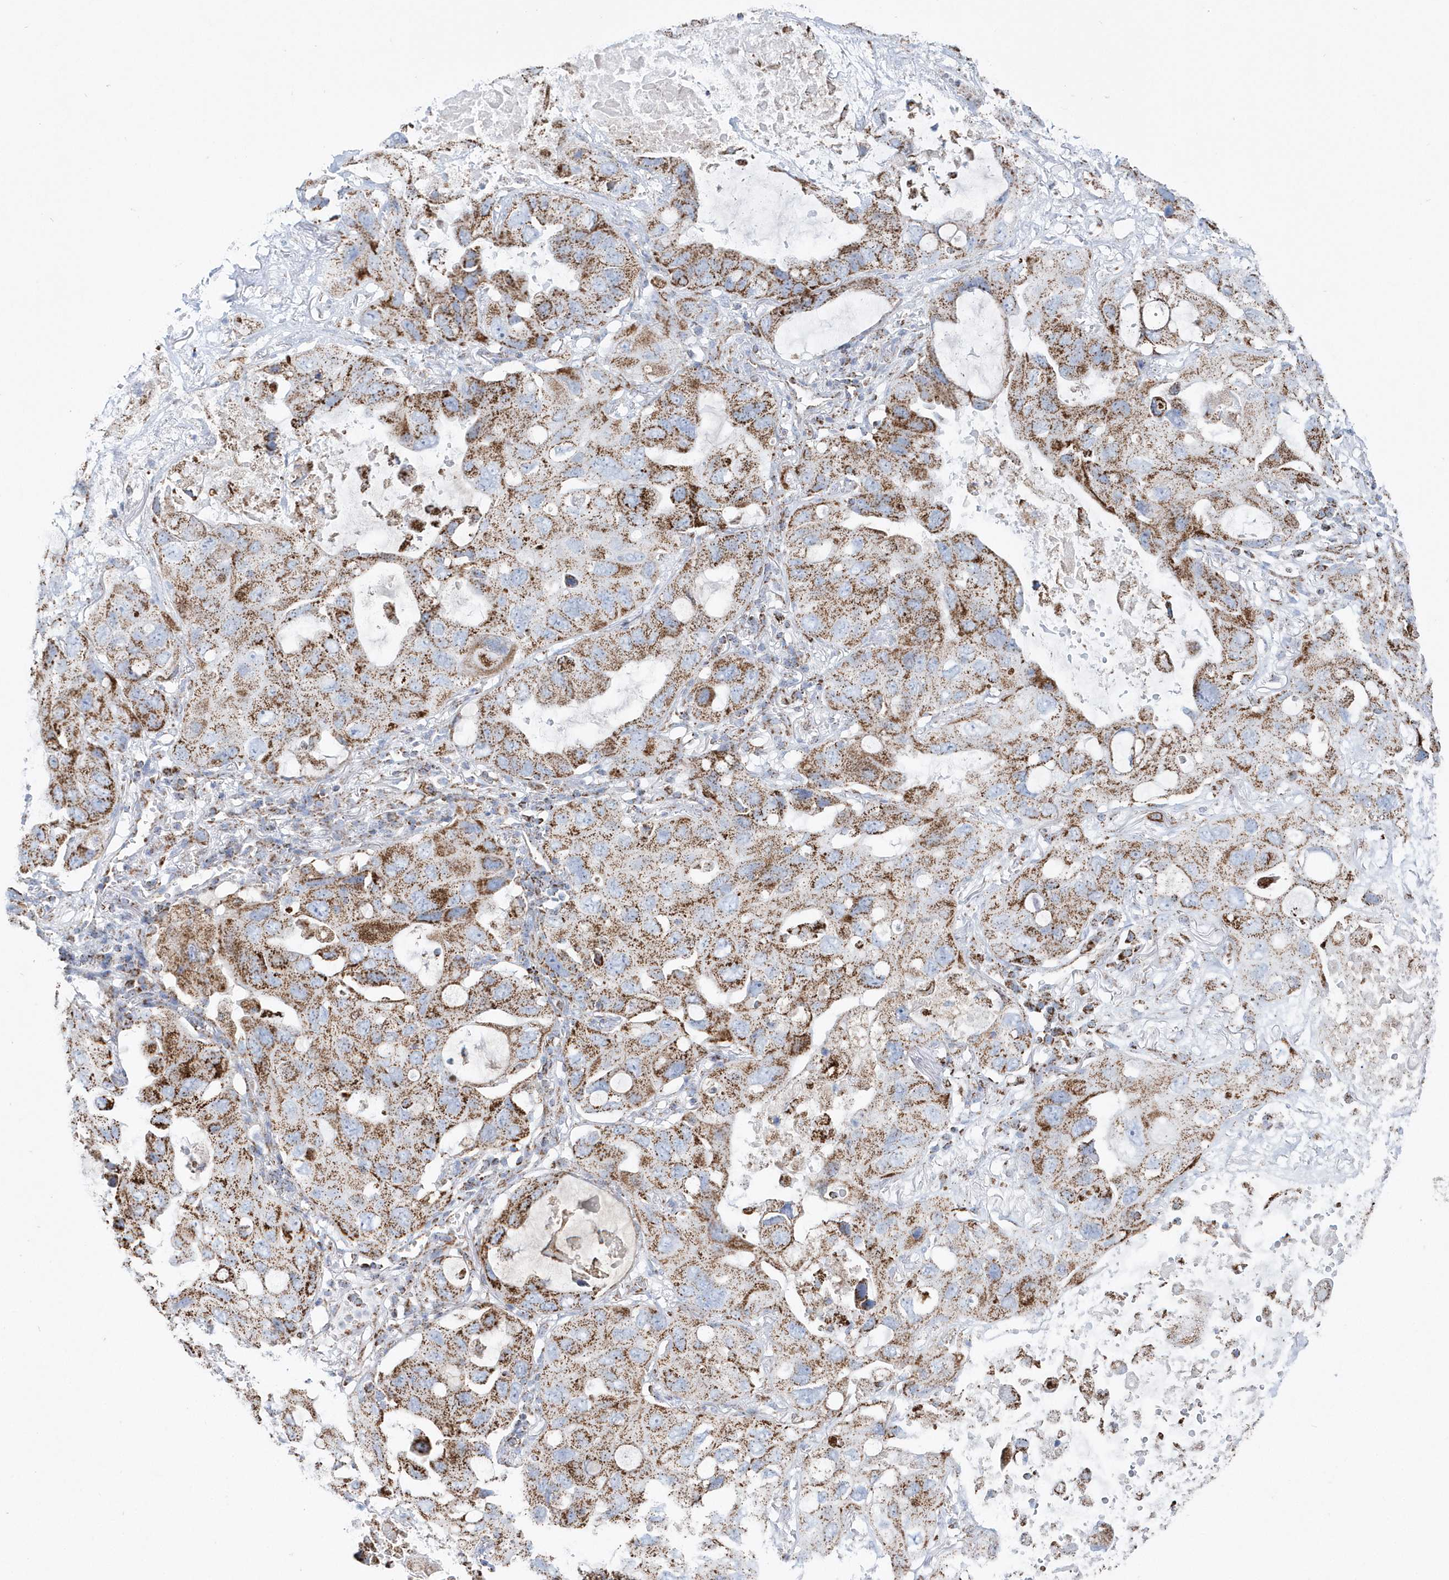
{"staining": {"intensity": "moderate", "quantity": ">75%", "location": "cytoplasmic/membranous"}, "tissue": "lung cancer", "cell_type": "Tumor cells", "image_type": "cancer", "snomed": [{"axis": "morphology", "description": "Squamous cell carcinoma, NOS"}, {"axis": "topography", "description": "Lung"}], "caption": "A high-resolution histopathology image shows IHC staining of squamous cell carcinoma (lung), which exhibits moderate cytoplasmic/membranous staining in about >75% of tumor cells. (DAB IHC, brown staining for protein, blue staining for nuclei).", "gene": "TMCO6", "patient": {"sex": "female", "age": 73}}